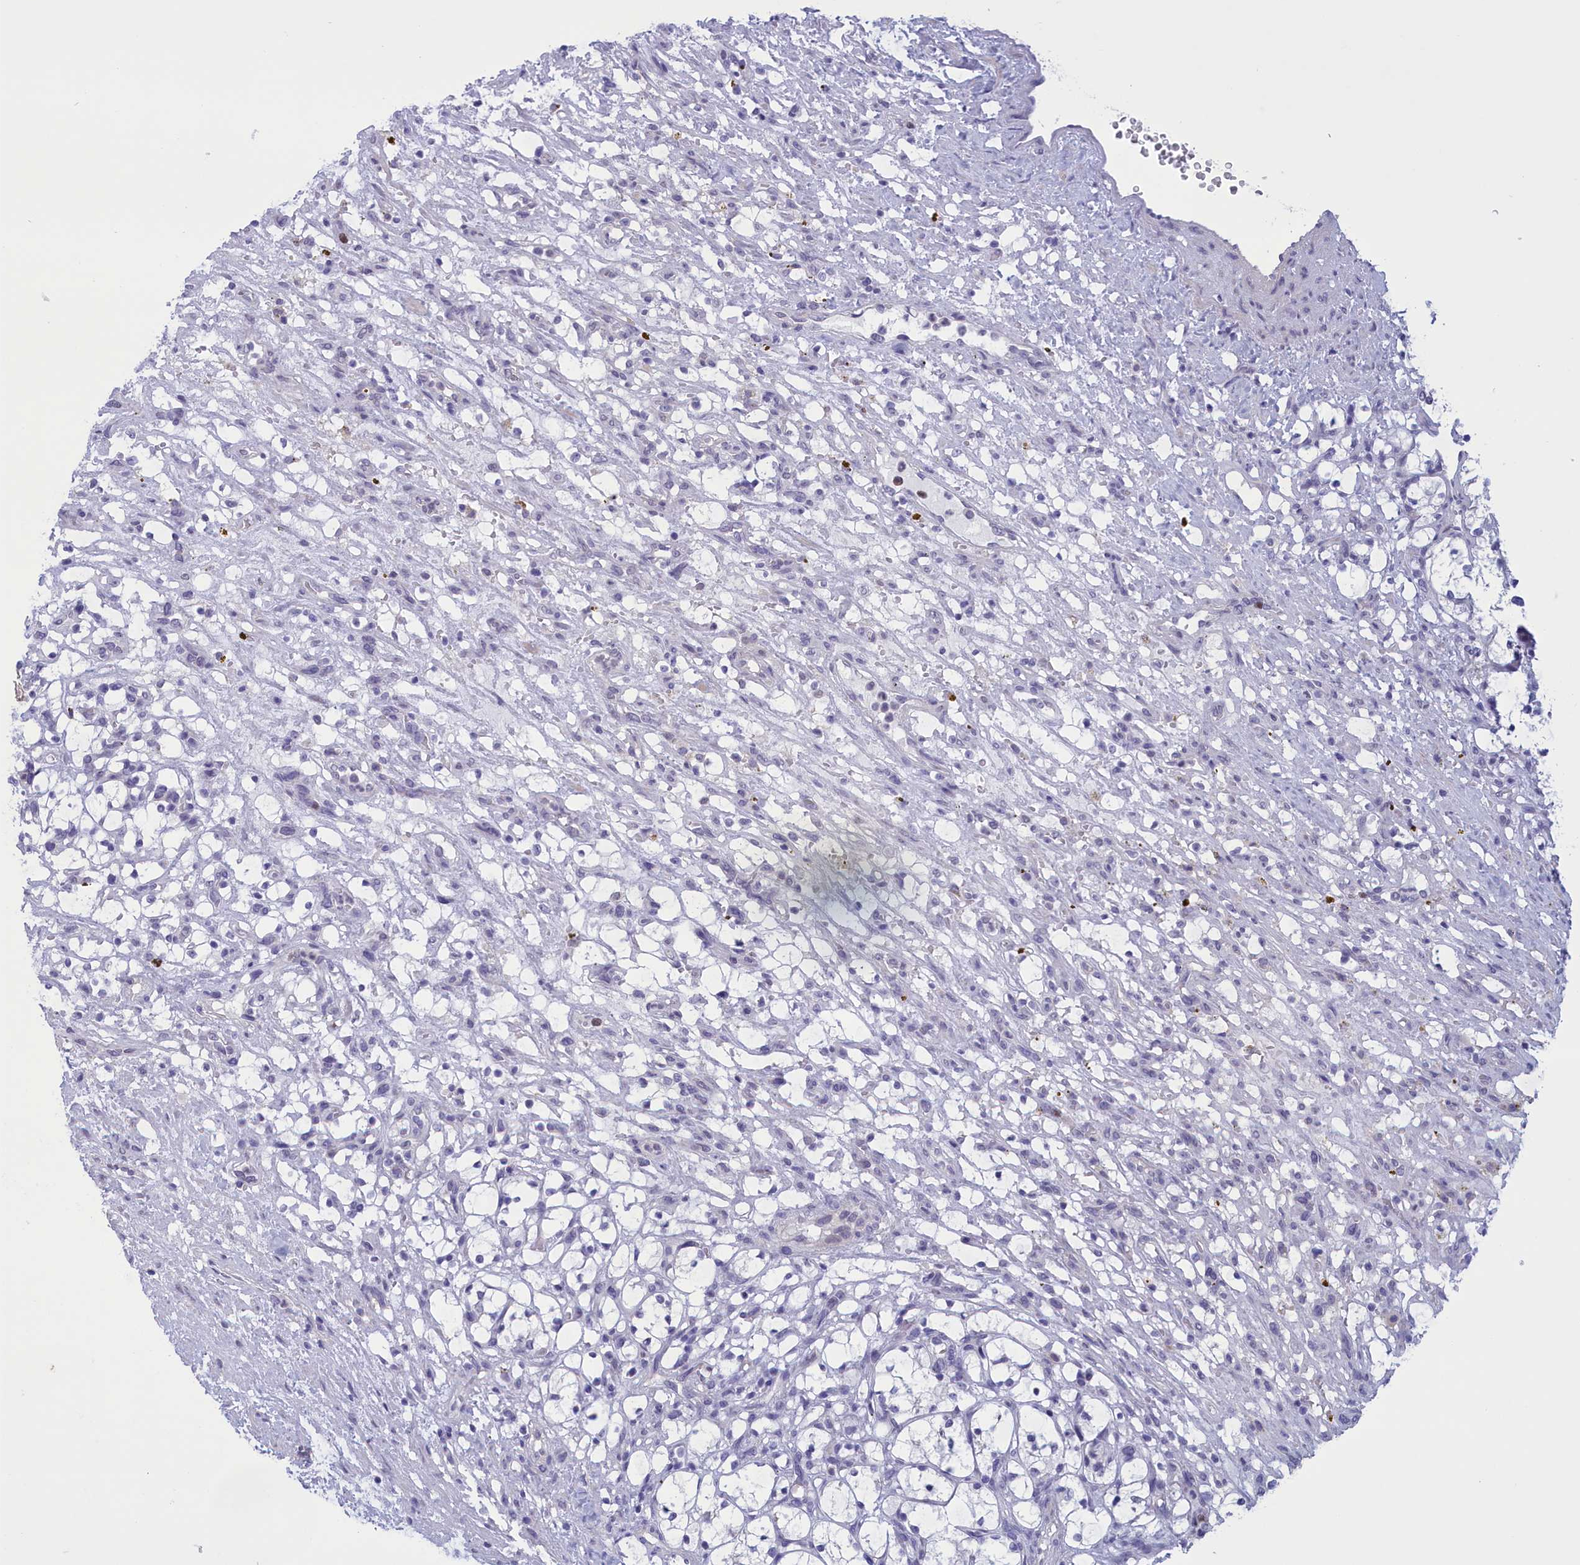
{"staining": {"intensity": "negative", "quantity": "none", "location": "none"}, "tissue": "renal cancer", "cell_type": "Tumor cells", "image_type": "cancer", "snomed": [{"axis": "morphology", "description": "Adenocarcinoma, NOS"}, {"axis": "topography", "description": "Kidney"}], "caption": "Renal cancer (adenocarcinoma) was stained to show a protein in brown. There is no significant expression in tumor cells.", "gene": "ELOA2", "patient": {"sex": "female", "age": 69}}